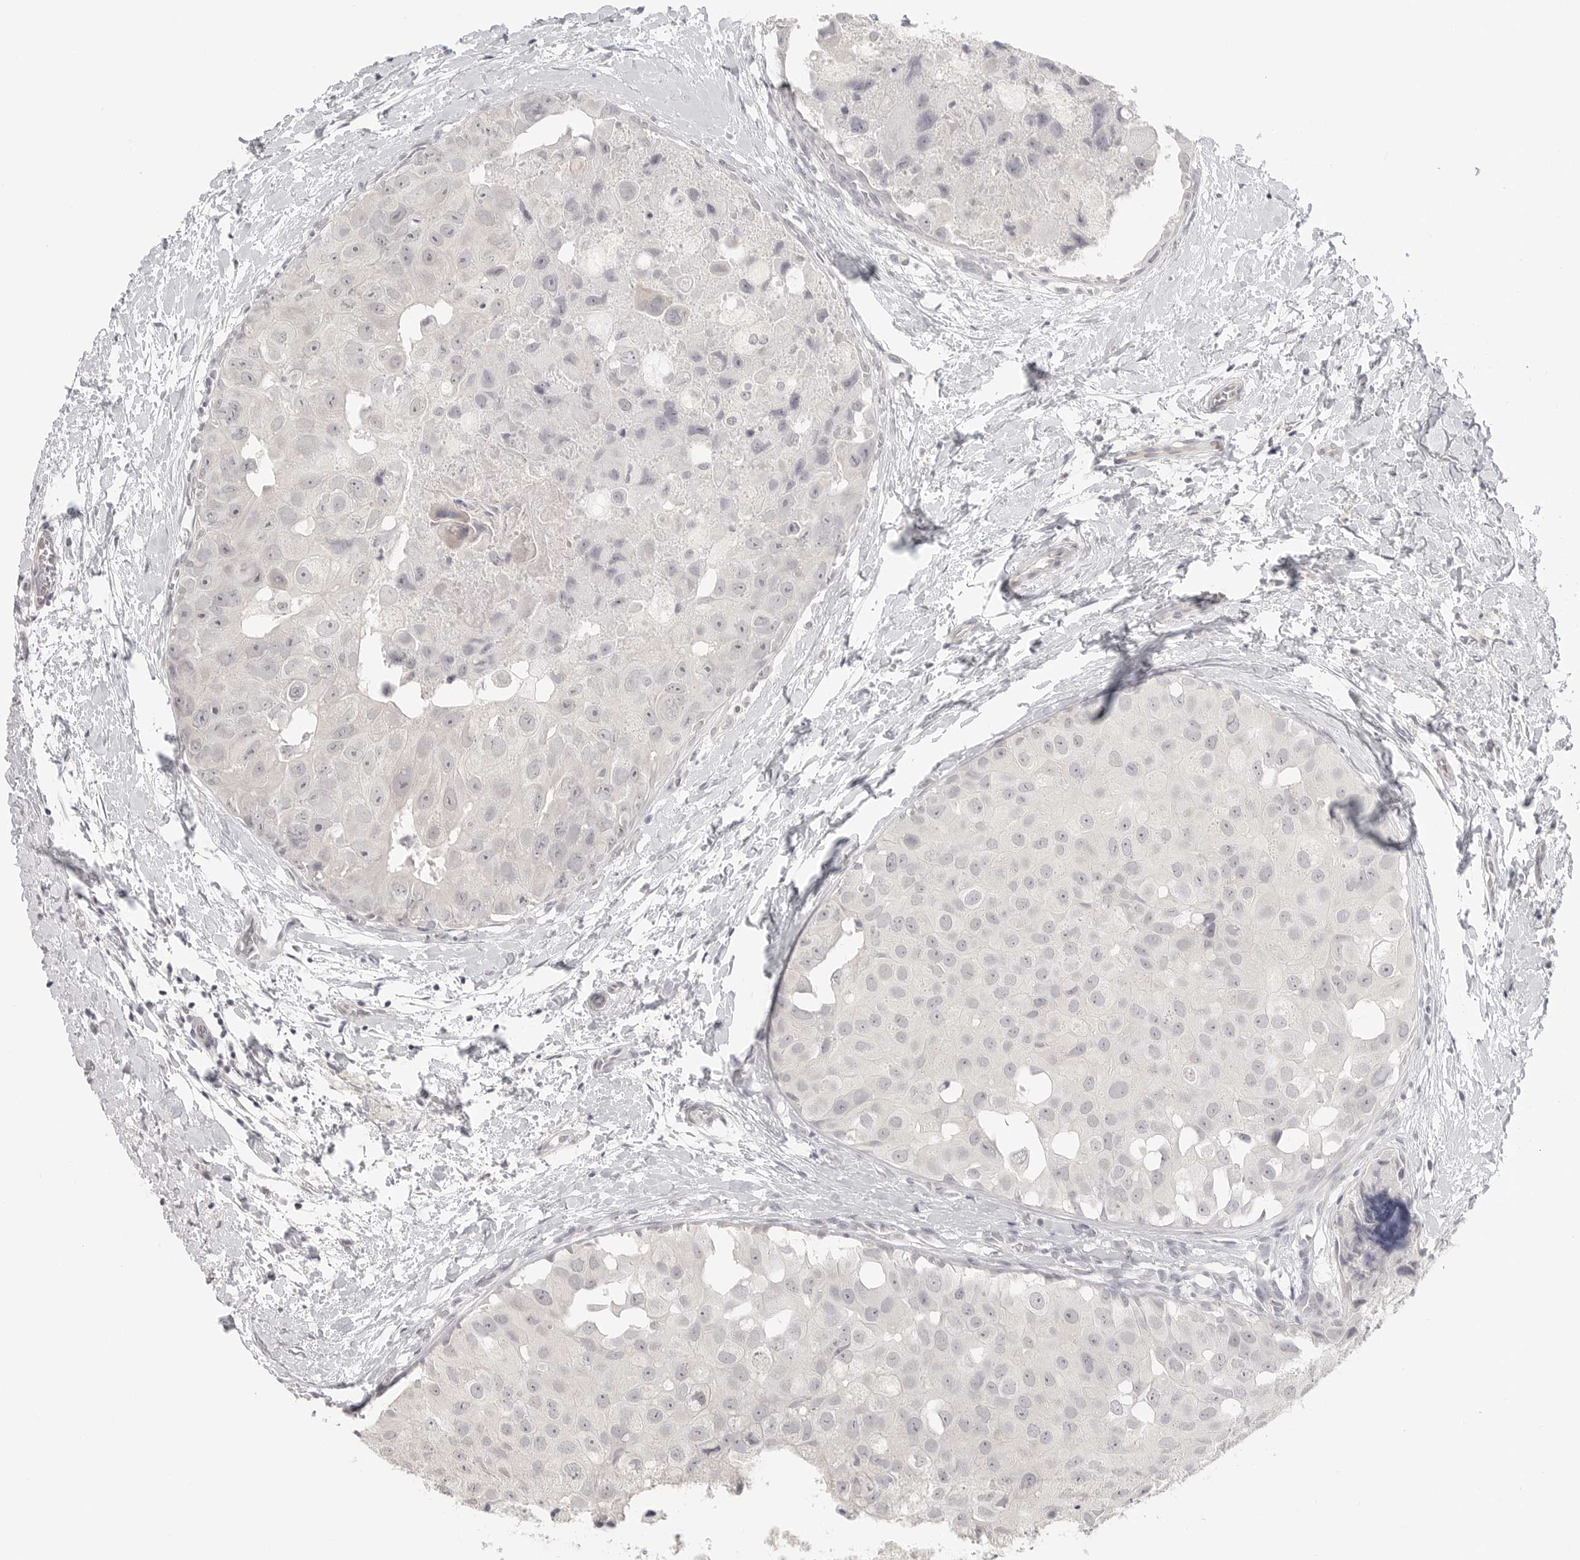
{"staining": {"intensity": "negative", "quantity": "none", "location": "none"}, "tissue": "breast cancer", "cell_type": "Tumor cells", "image_type": "cancer", "snomed": [{"axis": "morphology", "description": "Duct carcinoma"}, {"axis": "topography", "description": "Breast"}], "caption": "Immunohistochemistry (IHC) of invasive ductal carcinoma (breast) shows no positivity in tumor cells.", "gene": "KLK11", "patient": {"sex": "female", "age": 62}}